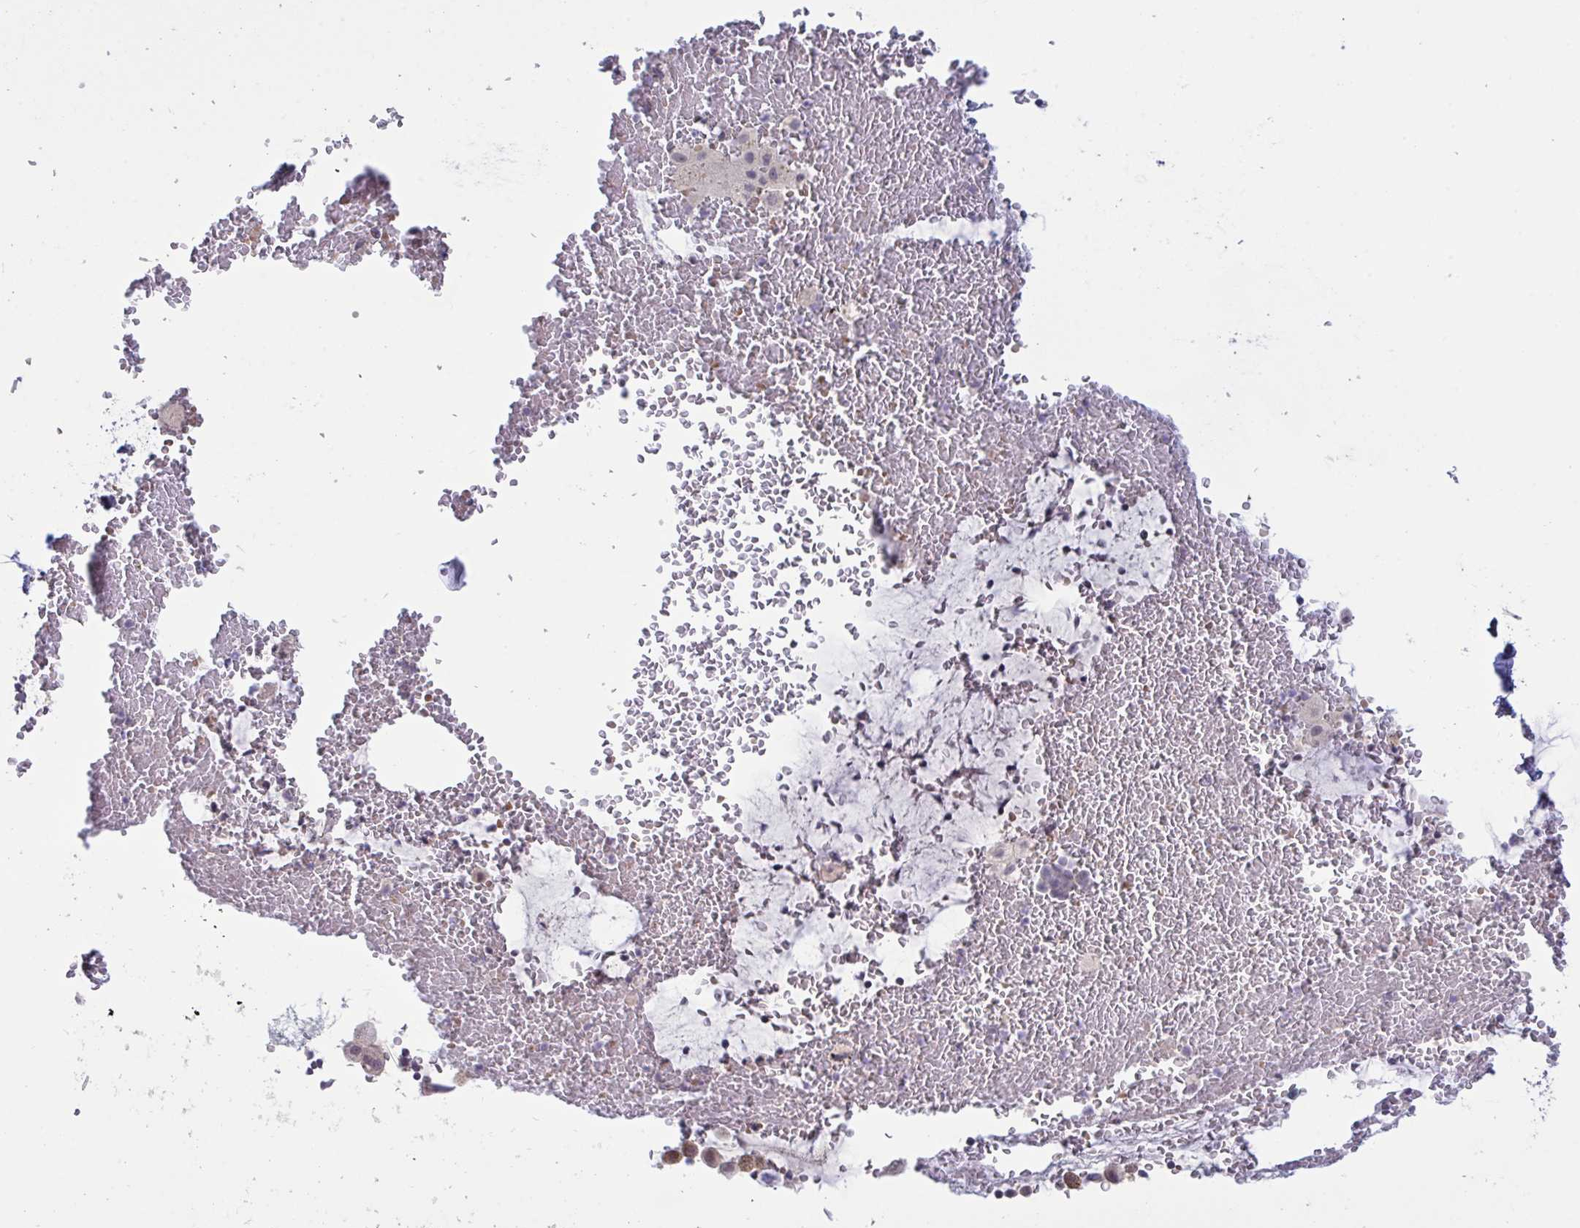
{"staining": {"intensity": "negative", "quantity": "none", "location": "none"}, "tissue": "bronchus", "cell_type": "Respiratory epithelial cells", "image_type": "normal", "snomed": [{"axis": "morphology", "description": "Normal tissue, NOS"}, {"axis": "topography", "description": "Lymph node"}, {"axis": "topography", "description": "Cartilage tissue"}, {"axis": "topography", "description": "Bronchus"}], "caption": "Immunohistochemical staining of benign human bronchus shows no significant expression in respiratory epithelial cells.", "gene": "ZNF784", "patient": {"sex": "female", "age": 70}}